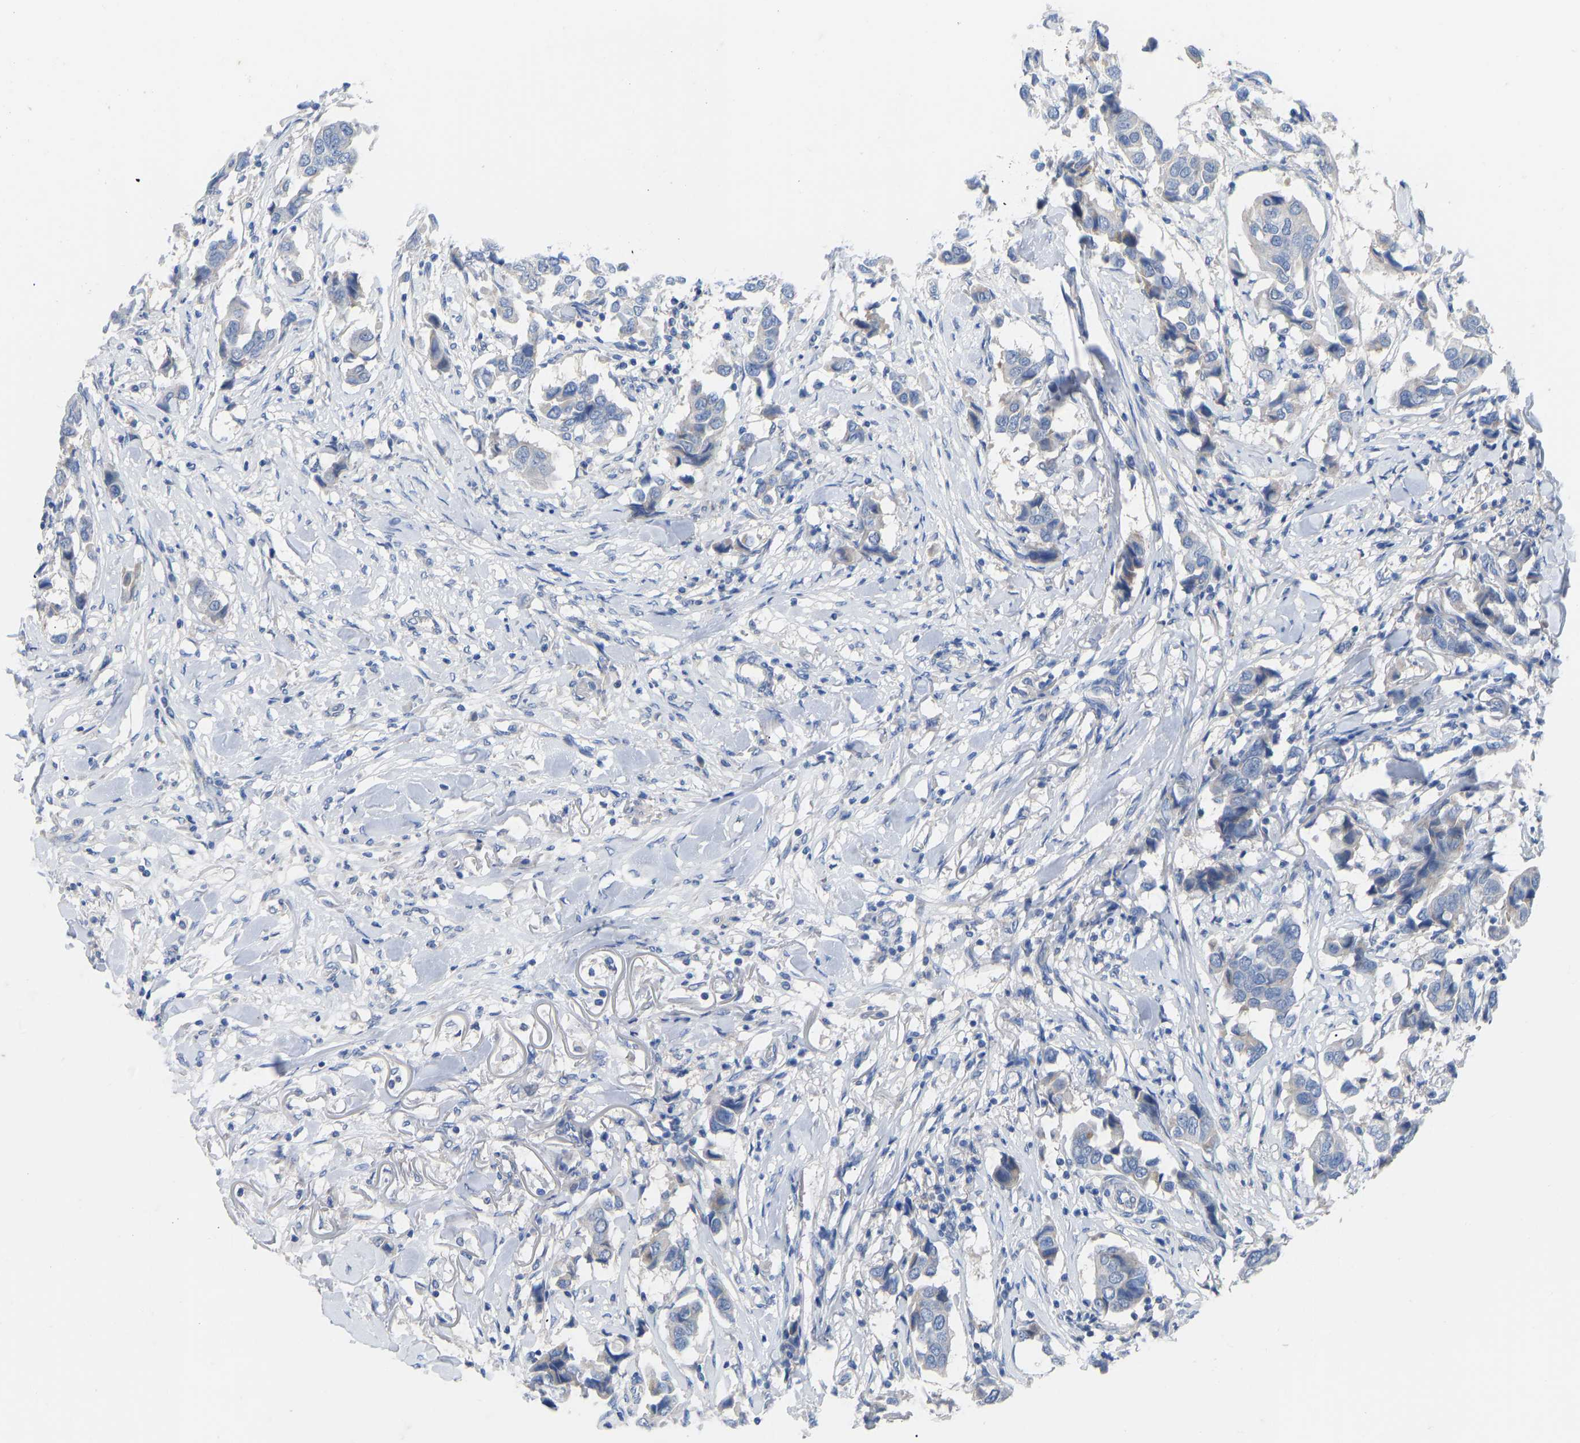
{"staining": {"intensity": "negative", "quantity": "none", "location": "none"}, "tissue": "breast cancer", "cell_type": "Tumor cells", "image_type": "cancer", "snomed": [{"axis": "morphology", "description": "Duct carcinoma"}, {"axis": "topography", "description": "Breast"}], "caption": "The micrograph displays no staining of tumor cells in breast cancer. The staining was performed using DAB to visualize the protein expression in brown, while the nuclei were stained in blue with hematoxylin (Magnification: 20x).", "gene": "OLIG2", "patient": {"sex": "female", "age": 80}}